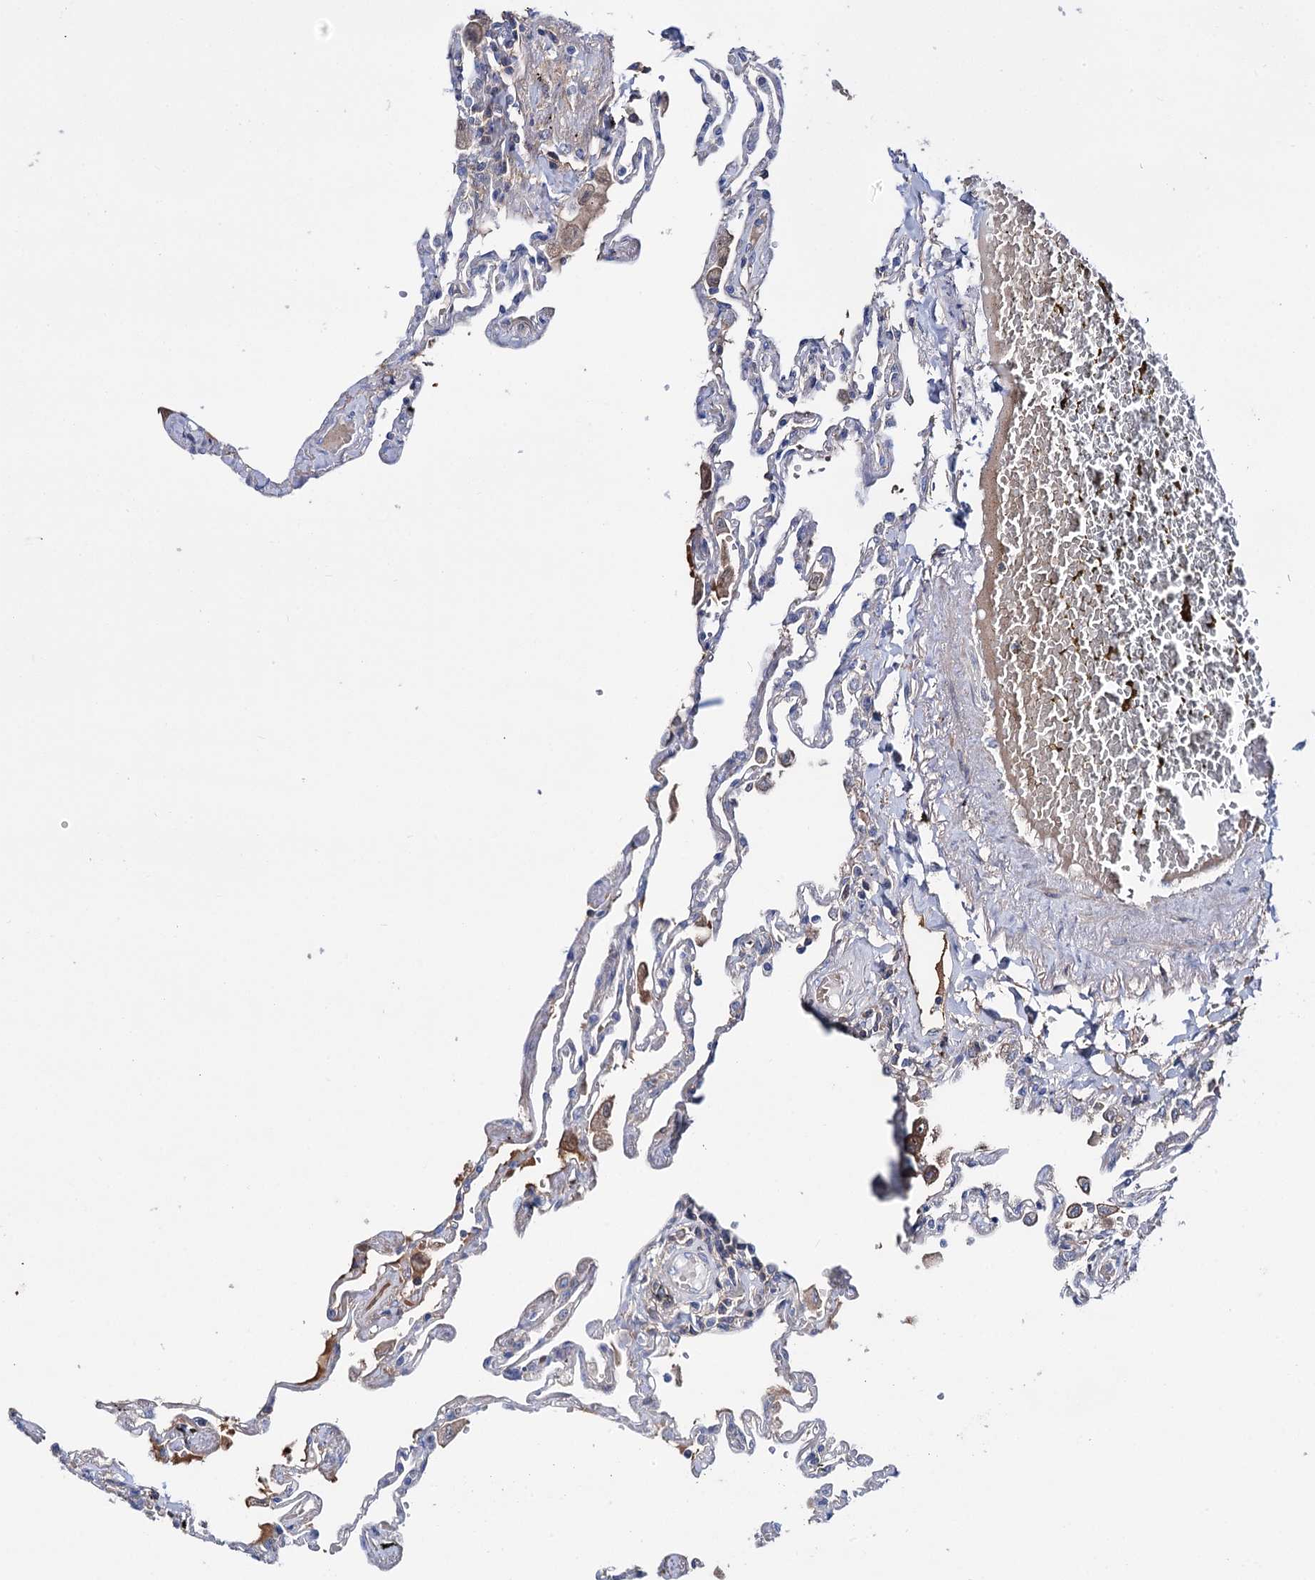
{"staining": {"intensity": "negative", "quantity": "none", "location": "none"}, "tissue": "lung", "cell_type": "Alveolar cells", "image_type": "normal", "snomed": [{"axis": "morphology", "description": "Normal tissue, NOS"}, {"axis": "topography", "description": "Lung"}], "caption": "Photomicrograph shows no protein positivity in alveolar cells of normal lung. The staining is performed using DAB brown chromogen with nuclei counter-stained in using hematoxylin.", "gene": "PPP1R32", "patient": {"sex": "female", "age": 67}}